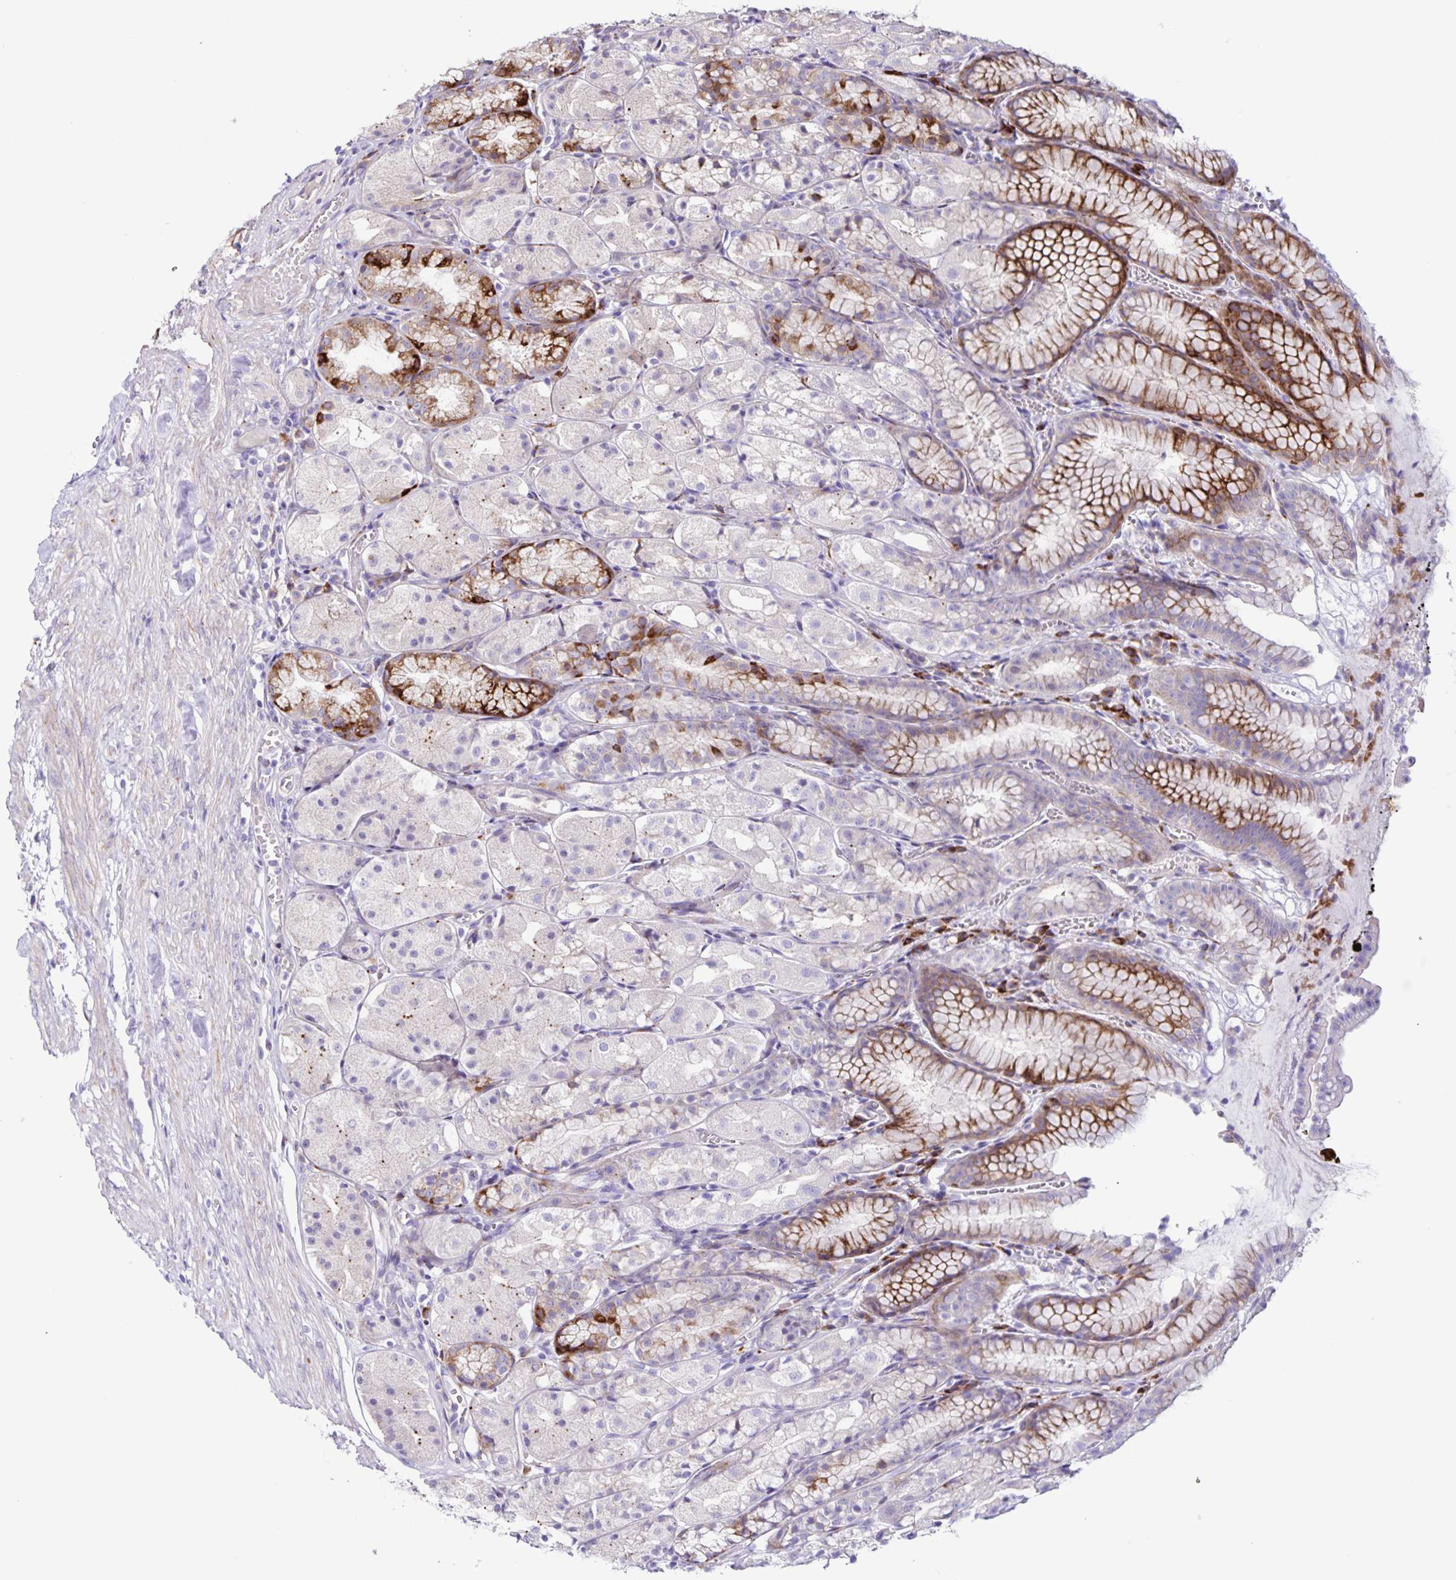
{"staining": {"intensity": "strong", "quantity": "<25%", "location": "cytoplasmic/membranous"}, "tissue": "stomach", "cell_type": "Glandular cells", "image_type": "normal", "snomed": [{"axis": "morphology", "description": "Normal tissue, NOS"}, {"axis": "topography", "description": "Stomach"}], "caption": "Glandular cells reveal strong cytoplasmic/membranous staining in about <25% of cells in unremarkable stomach.", "gene": "OSBPL5", "patient": {"sex": "male", "age": 70}}